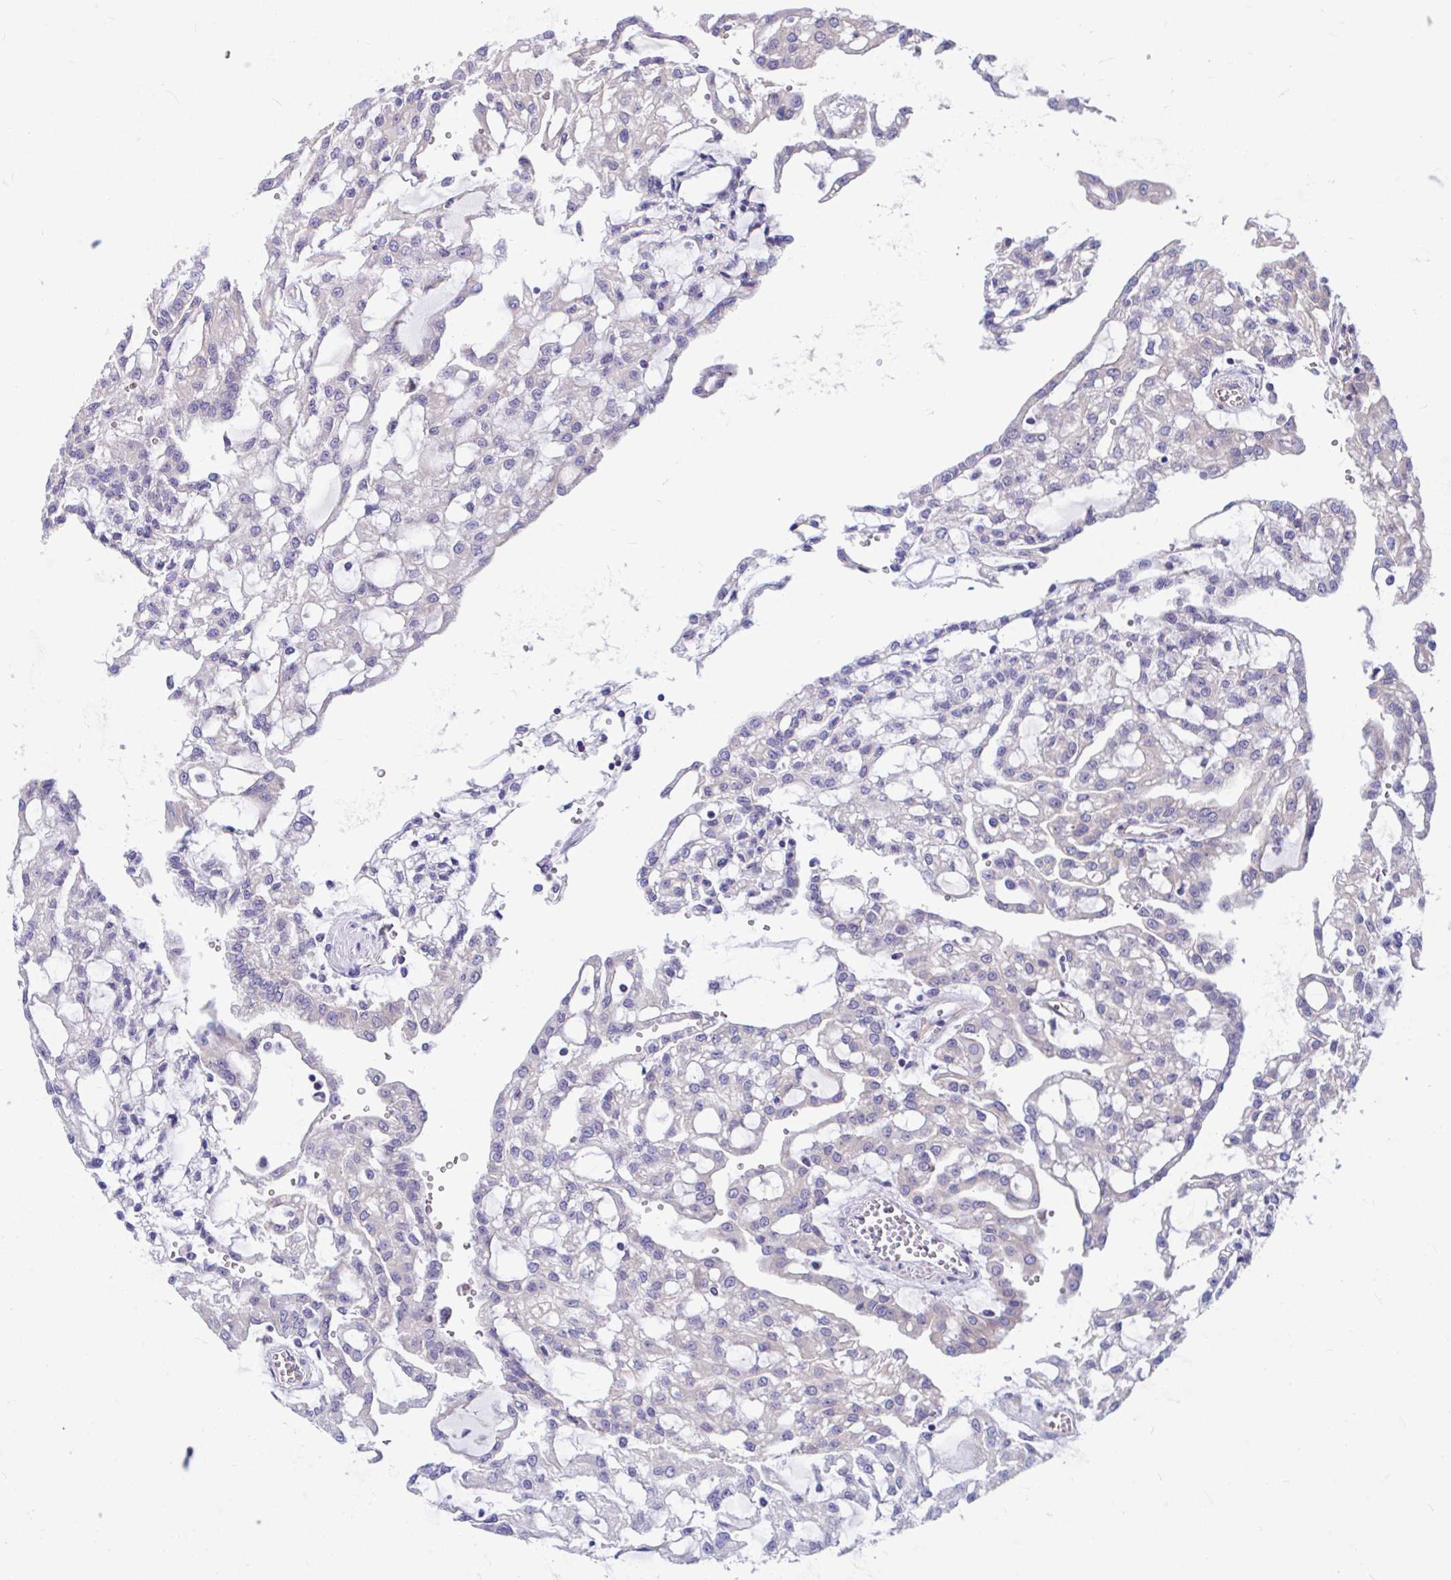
{"staining": {"intensity": "negative", "quantity": "none", "location": "none"}, "tissue": "renal cancer", "cell_type": "Tumor cells", "image_type": "cancer", "snomed": [{"axis": "morphology", "description": "Adenocarcinoma, NOS"}, {"axis": "topography", "description": "Kidney"}], "caption": "Immunohistochemistry micrograph of human renal cancer stained for a protein (brown), which exhibits no expression in tumor cells.", "gene": "WBP1", "patient": {"sex": "male", "age": 63}}